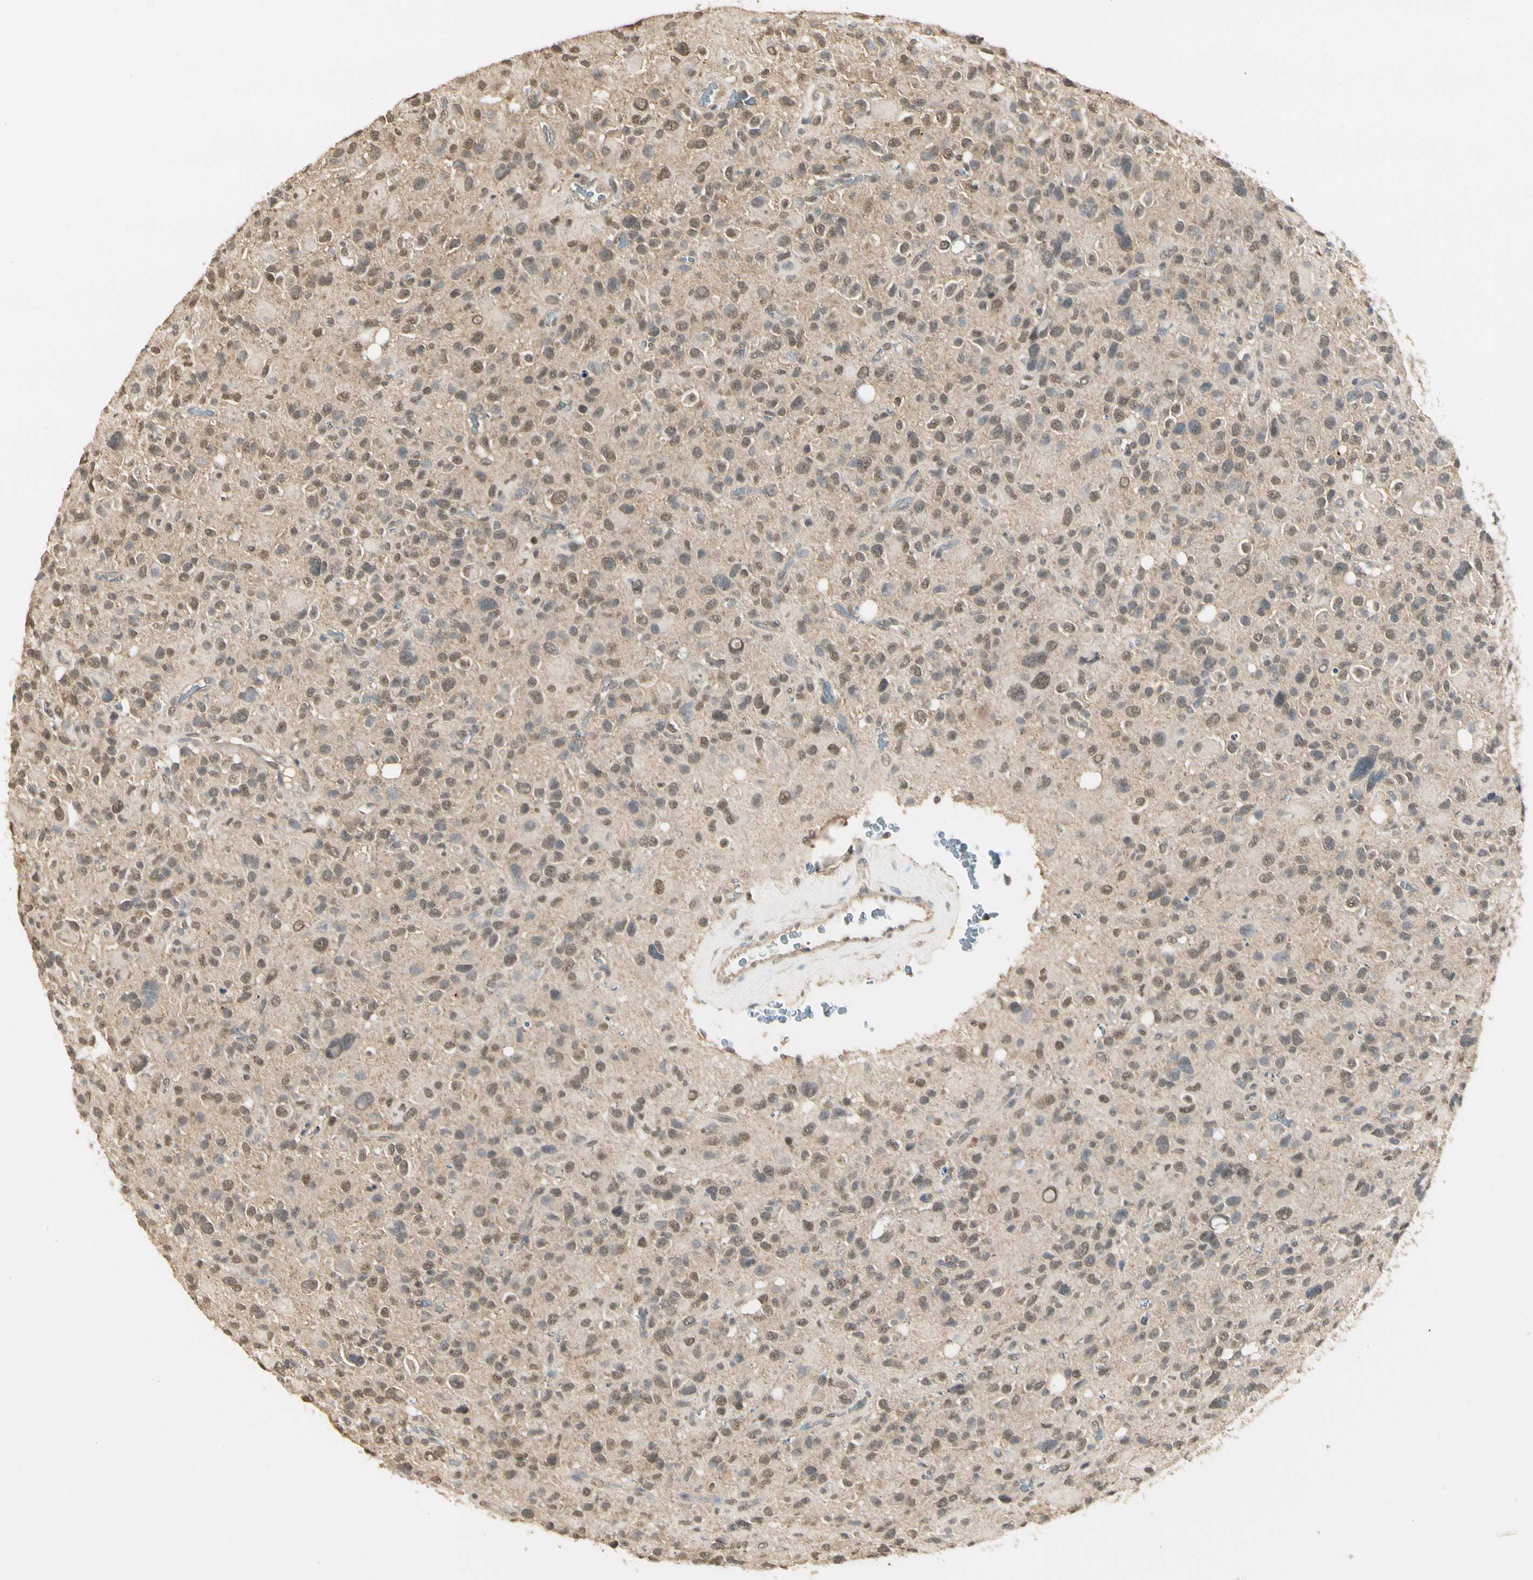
{"staining": {"intensity": "weak", "quantity": "25%-75%", "location": "cytoplasmic/membranous,nuclear"}, "tissue": "glioma", "cell_type": "Tumor cells", "image_type": "cancer", "snomed": [{"axis": "morphology", "description": "Glioma, malignant, High grade"}, {"axis": "topography", "description": "Brain"}], "caption": "Immunohistochemical staining of human glioma demonstrates weak cytoplasmic/membranous and nuclear protein expression in approximately 25%-75% of tumor cells. The protein is shown in brown color, while the nuclei are stained blue.", "gene": "SGCA", "patient": {"sex": "male", "age": 48}}